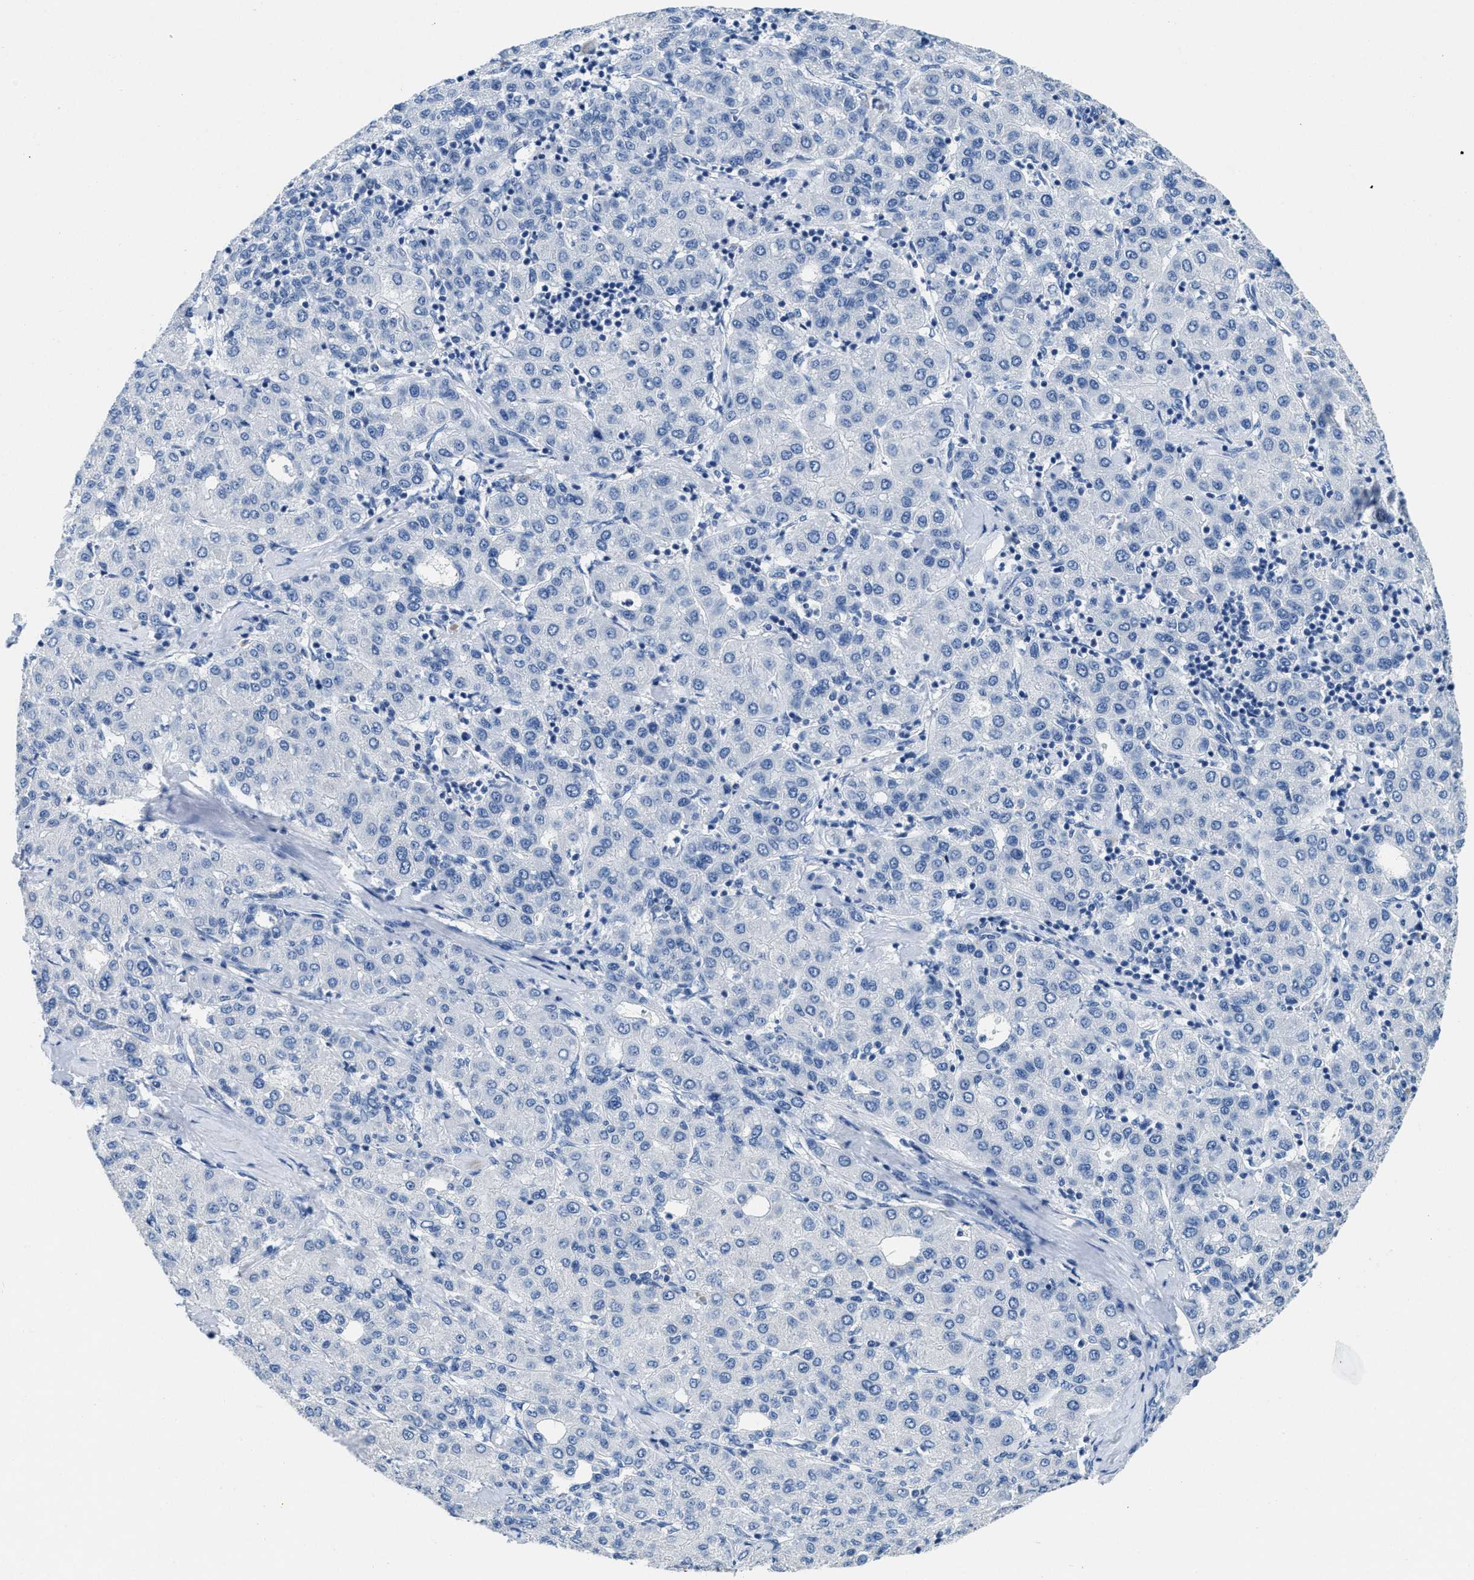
{"staining": {"intensity": "negative", "quantity": "none", "location": "none"}, "tissue": "liver cancer", "cell_type": "Tumor cells", "image_type": "cancer", "snomed": [{"axis": "morphology", "description": "Carcinoma, Hepatocellular, NOS"}, {"axis": "topography", "description": "Liver"}], "caption": "Protein analysis of hepatocellular carcinoma (liver) exhibits no significant expression in tumor cells.", "gene": "NFATC2", "patient": {"sex": "male", "age": 65}}